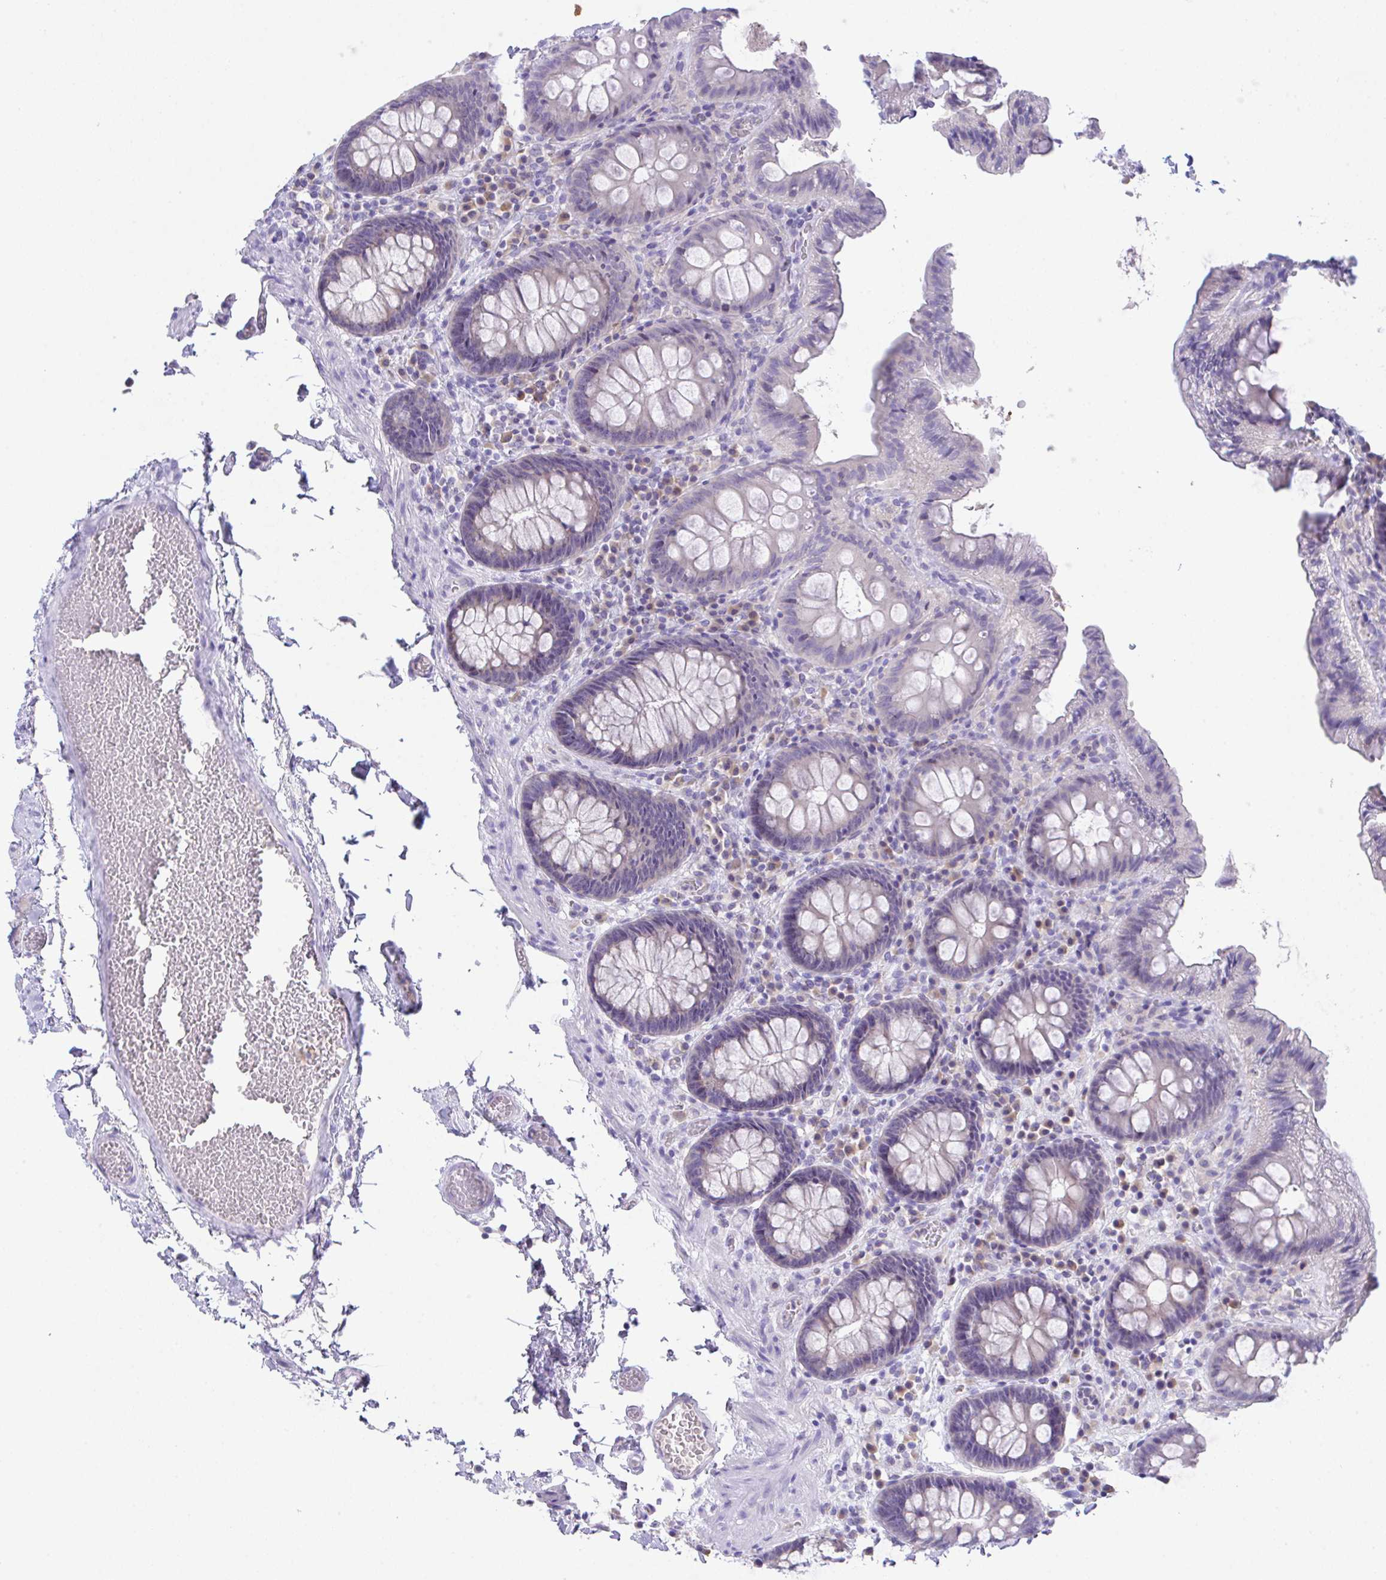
{"staining": {"intensity": "negative", "quantity": "none", "location": "none"}, "tissue": "colon", "cell_type": "Endothelial cells", "image_type": "normal", "snomed": [{"axis": "morphology", "description": "Normal tissue, NOS"}, {"axis": "topography", "description": "Colon"}, {"axis": "topography", "description": "Peripheral nerve tissue"}], "caption": "Colon stained for a protein using immunohistochemistry demonstrates no expression endothelial cells.", "gene": "HOXB4", "patient": {"sex": "male", "age": 84}}